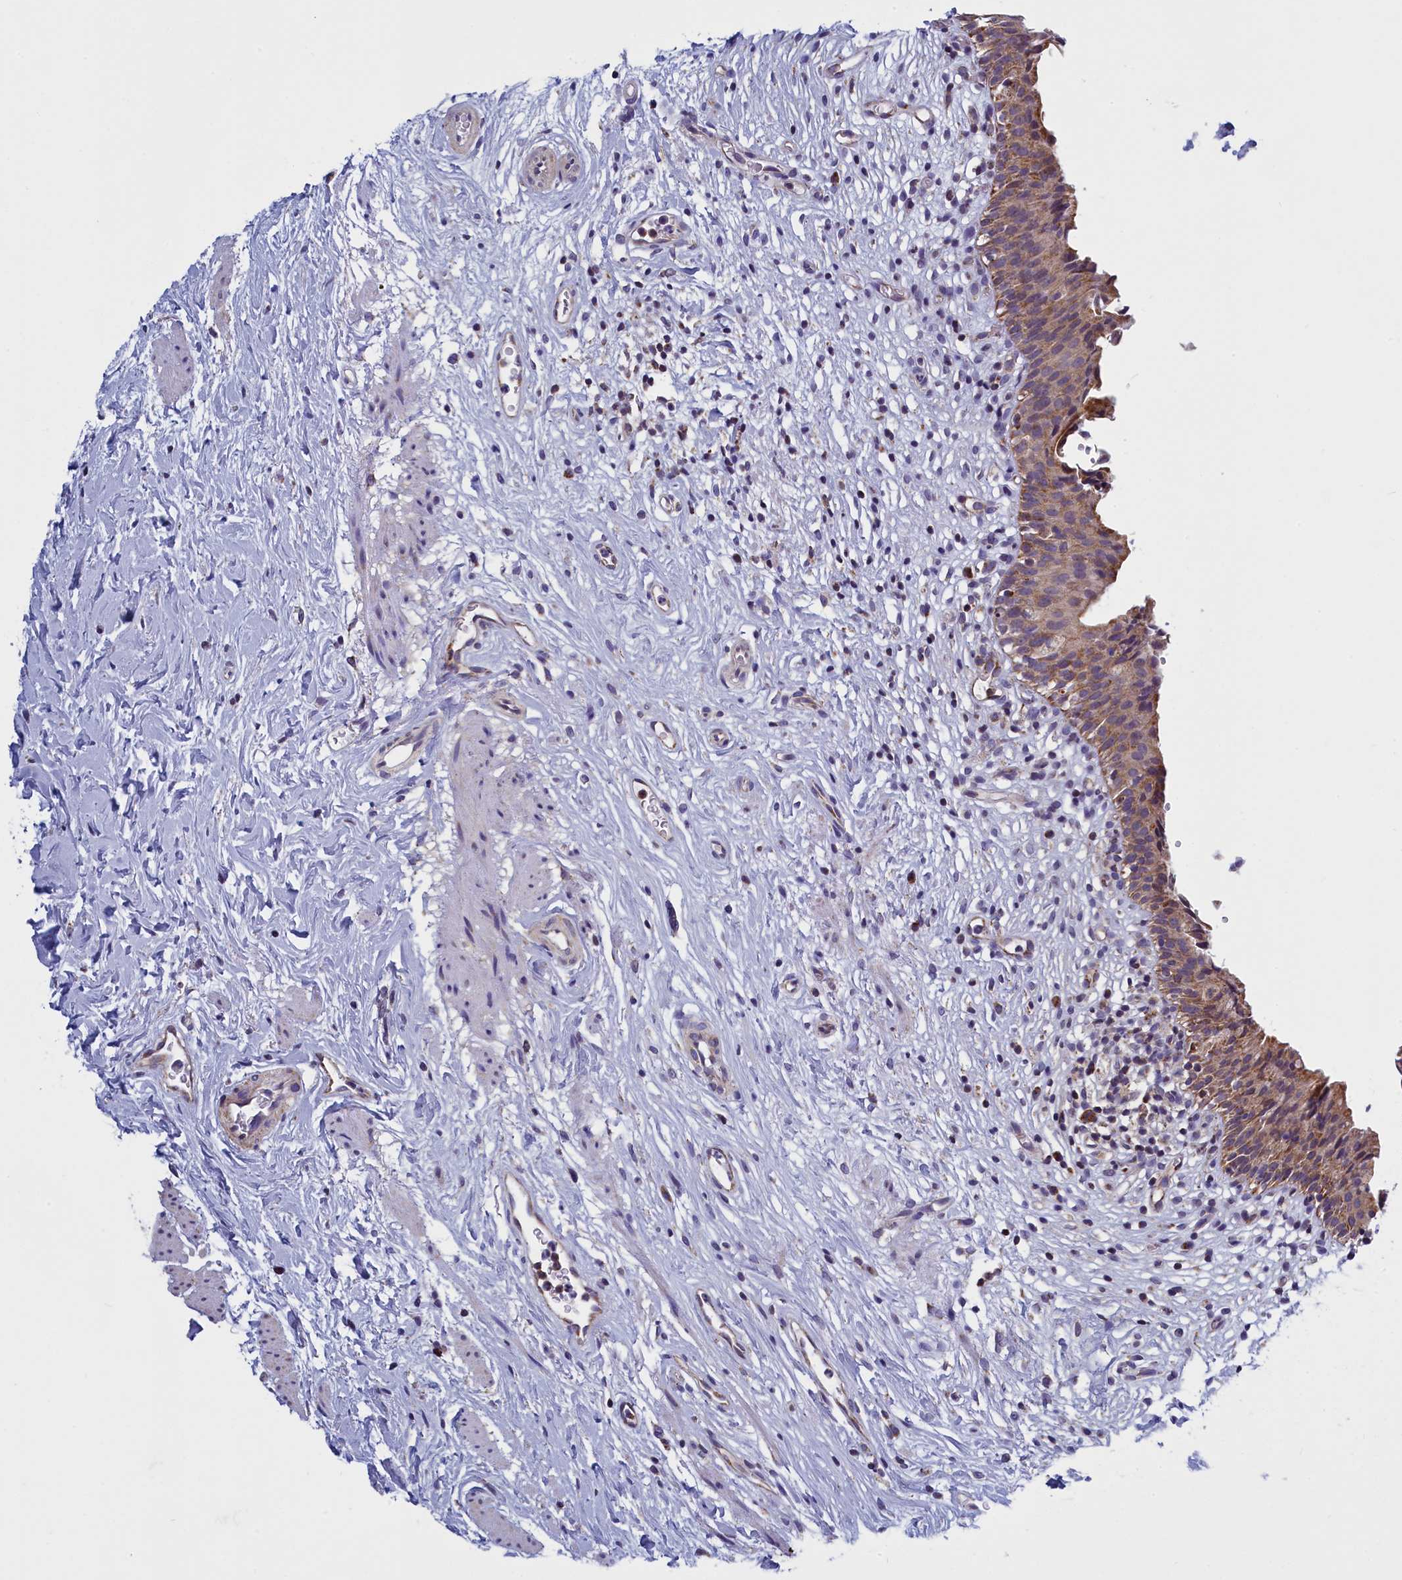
{"staining": {"intensity": "moderate", "quantity": ">75%", "location": "cytoplasmic/membranous"}, "tissue": "urinary bladder", "cell_type": "Urothelial cells", "image_type": "normal", "snomed": [{"axis": "morphology", "description": "Normal tissue, NOS"}, {"axis": "morphology", "description": "Inflammation, NOS"}, {"axis": "topography", "description": "Urinary bladder"}], "caption": "The image demonstrates a brown stain indicating the presence of a protein in the cytoplasmic/membranous of urothelial cells in urinary bladder. (Stains: DAB in brown, nuclei in blue, Microscopy: brightfield microscopy at high magnification).", "gene": "IFT122", "patient": {"sex": "male", "age": 63}}